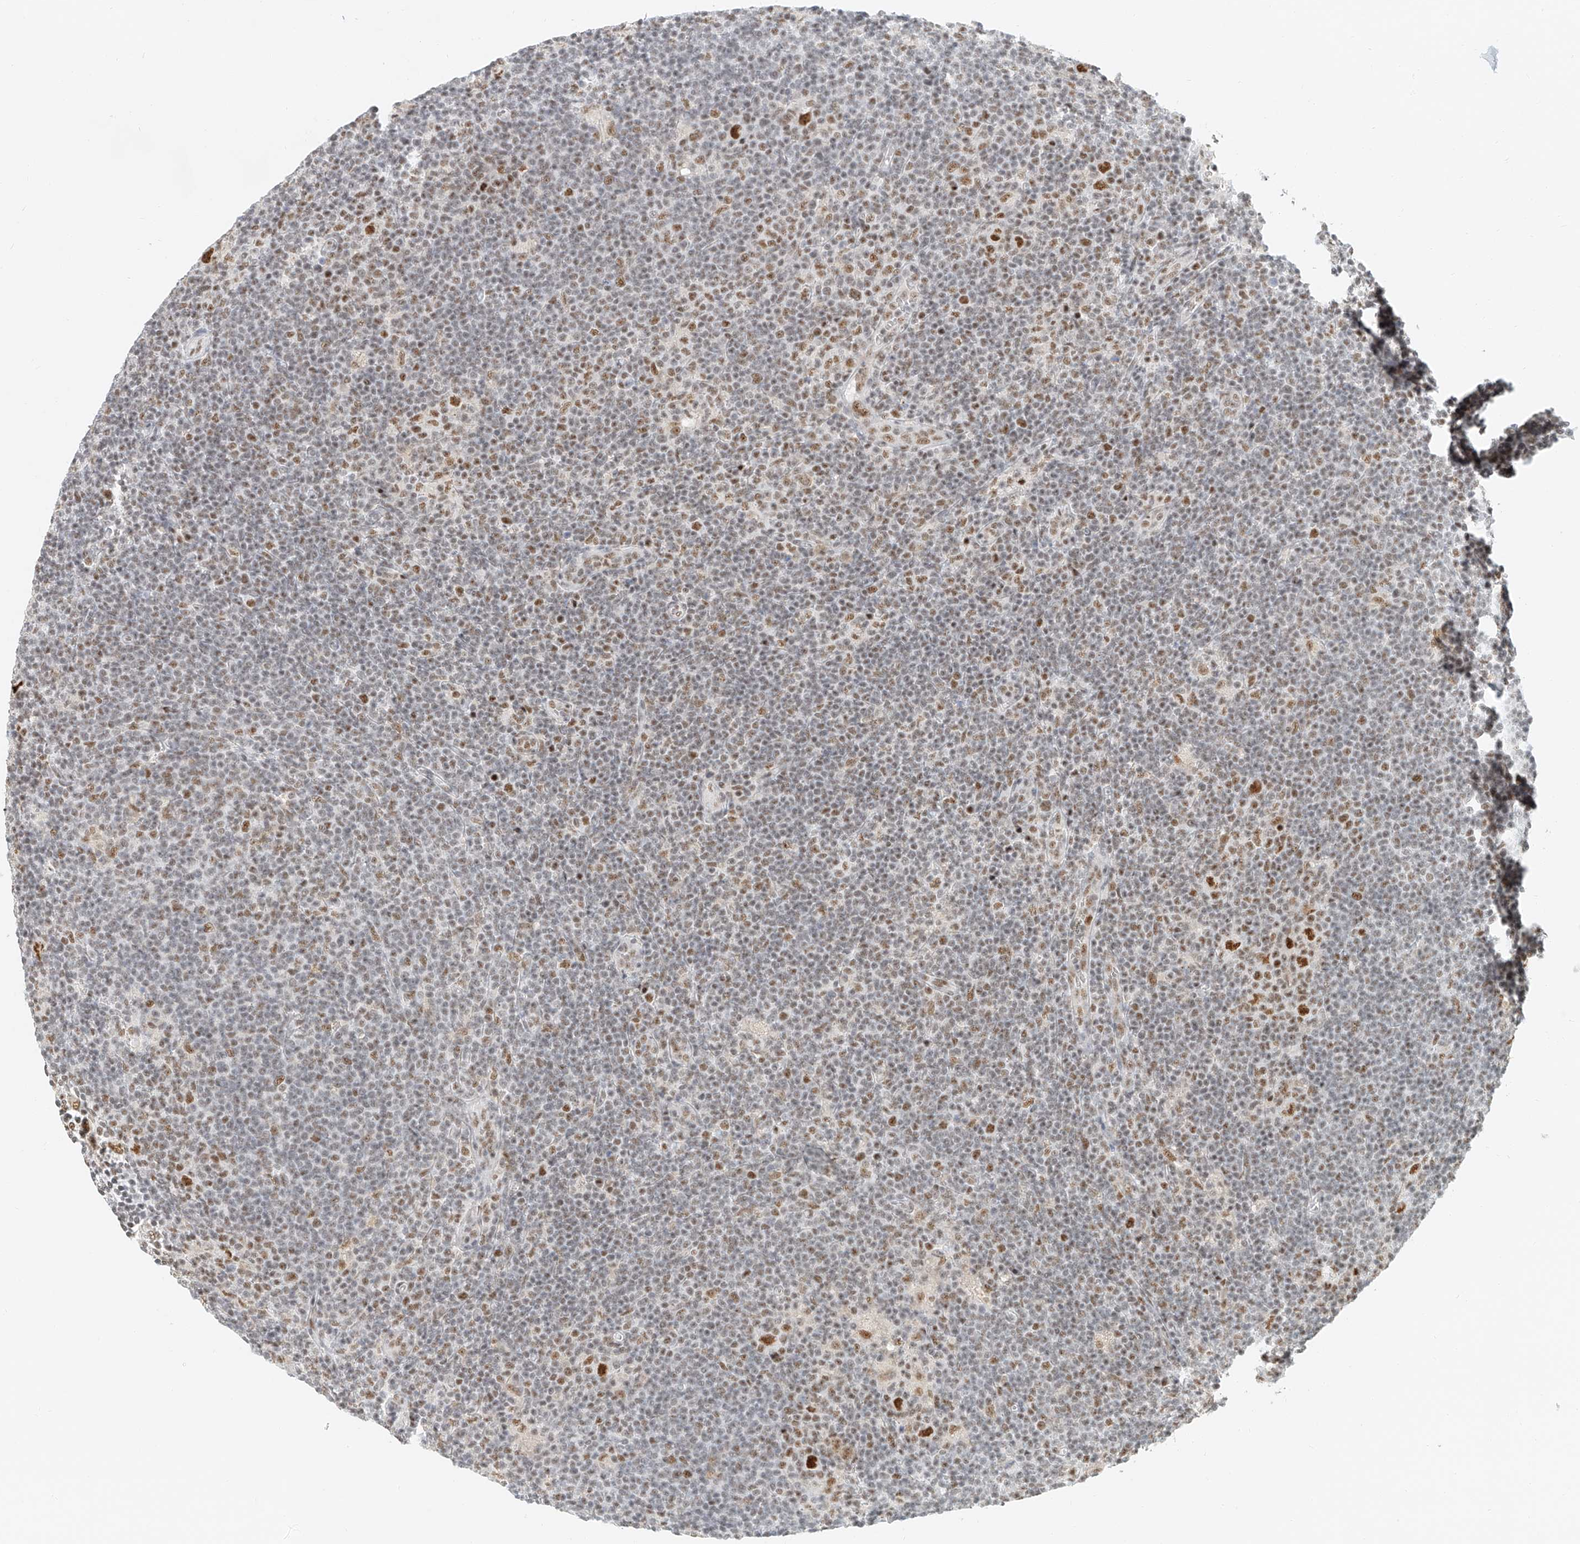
{"staining": {"intensity": "strong", "quantity": ">75%", "location": "nuclear"}, "tissue": "lymphoma", "cell_type": "Tumor cells", "image_type": "cancer", "snomed": [{"axis": "morphology", "description": "Hodgkin's disease, NOS"}, {"axis": "topography", "description": "Lymph node"}], "caption": "An IHC micrograph of neoplastic tissue is shown. Protein staining in brown highlights strong nuclear positivity in Hodgkin's disease within tumor cells.", "gene": "CXorf58", "patient": {"sex": "female", "age": 57}}